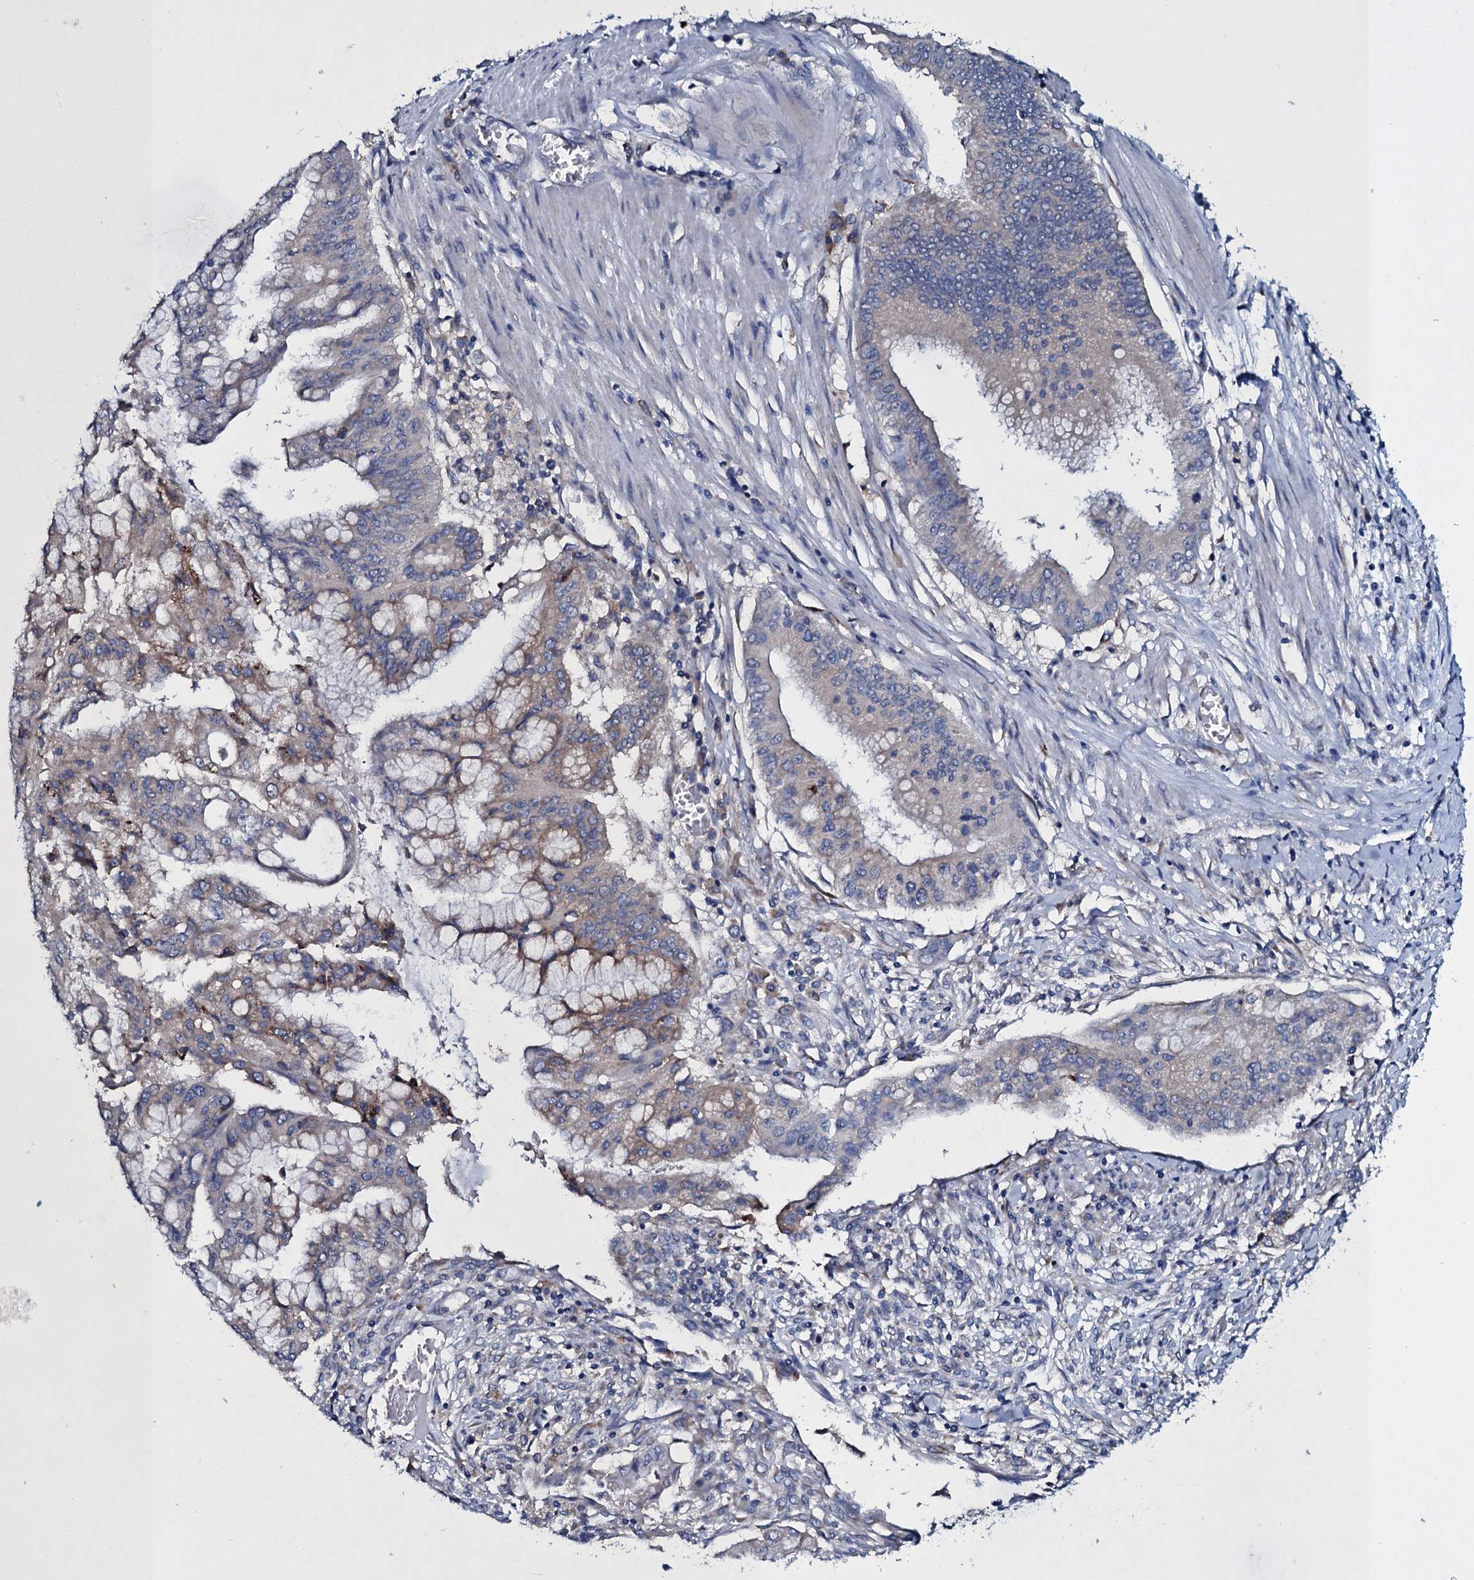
{"staining": {"intensity": "weak", "quantity": "<25%", "location": "cytoplasmic/membranous"}, "tissue": "pancreatic cancer", "cell_type": "Tumor cells", "image_type": "cancer", "snomed": [{"axis": "morphology", "description": "Adenocarcinoma, NOS"}, {"axis": "topography", "description": "Pancreas"}], "caption": "An immunohistochemistry (IHC) photomicrograph of pancreatic cancer (adenocarcinoma) is shown. There is no staining in tumor cells of pancreatic cancer (adenocarcinoma).", "gene": "TPGS2", "patient": {"sex": "male", "age": 46}}